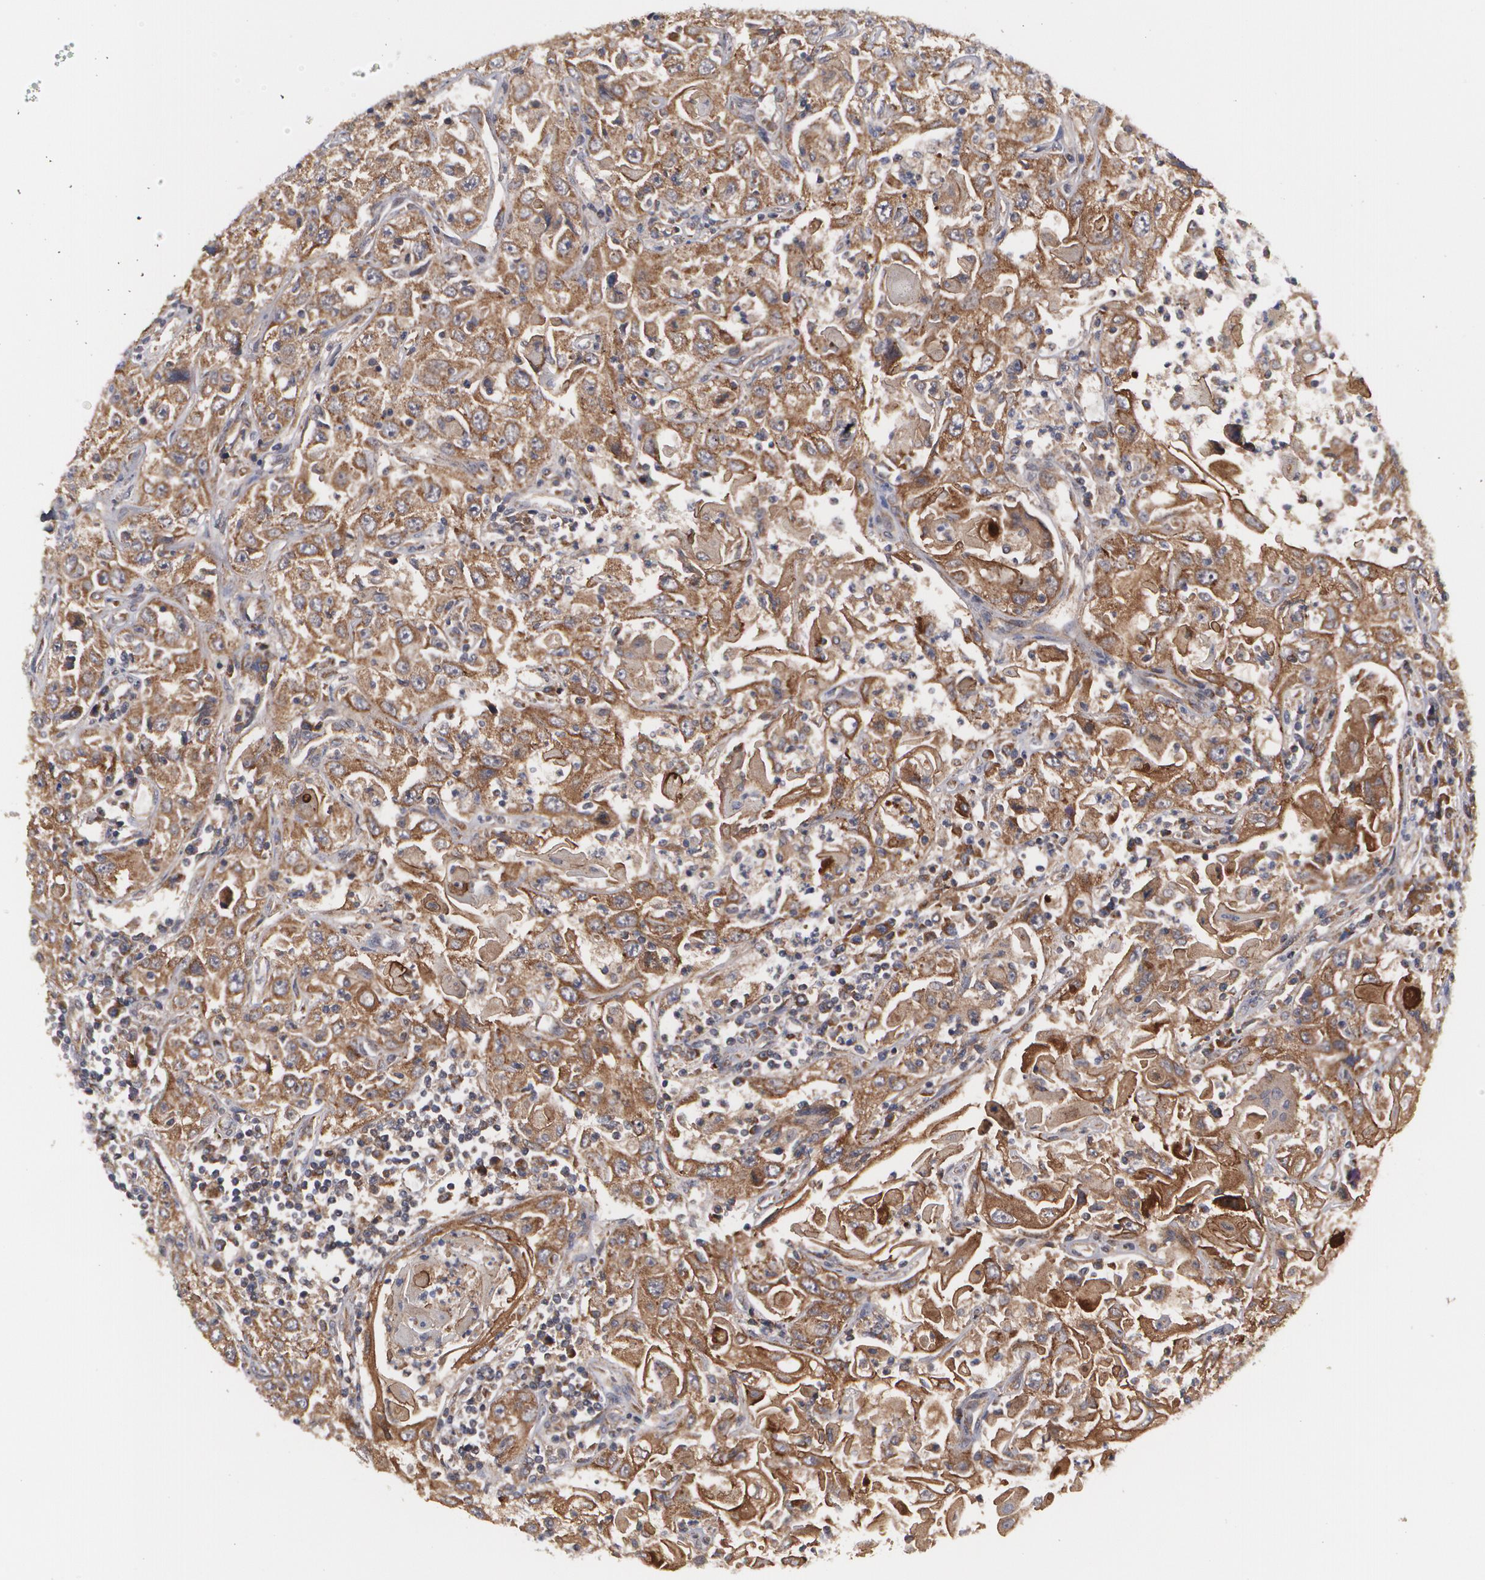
{"staining": {"intensity": "strong", "quantity": "<25%", "location": "cytoplasmic/membranous"}, "tissue": "head and neck cancer", "cell_type": "Tumor cells", "image_type": "cancer", "snomed": [{"axis": "morphology", "description": "Squamous cell carcinoma, NOS"}, {"axis": "topography", "description": "Oral tissue"}, {"axis": "topography", "description": "Head-Neck"}], "caption": "Head and neck cancer stained with IHC reveals strong cytoplasmic/membranous positivity in about <25% of tumor cells. Using DAB (3,3'-diaminobenzidine) (brown) and hematoxylin (blue) stains, captured at high magnification using brightfield microscopy.", "gene": "BMP6", "patient": {"sex": "female", "age": 76}}